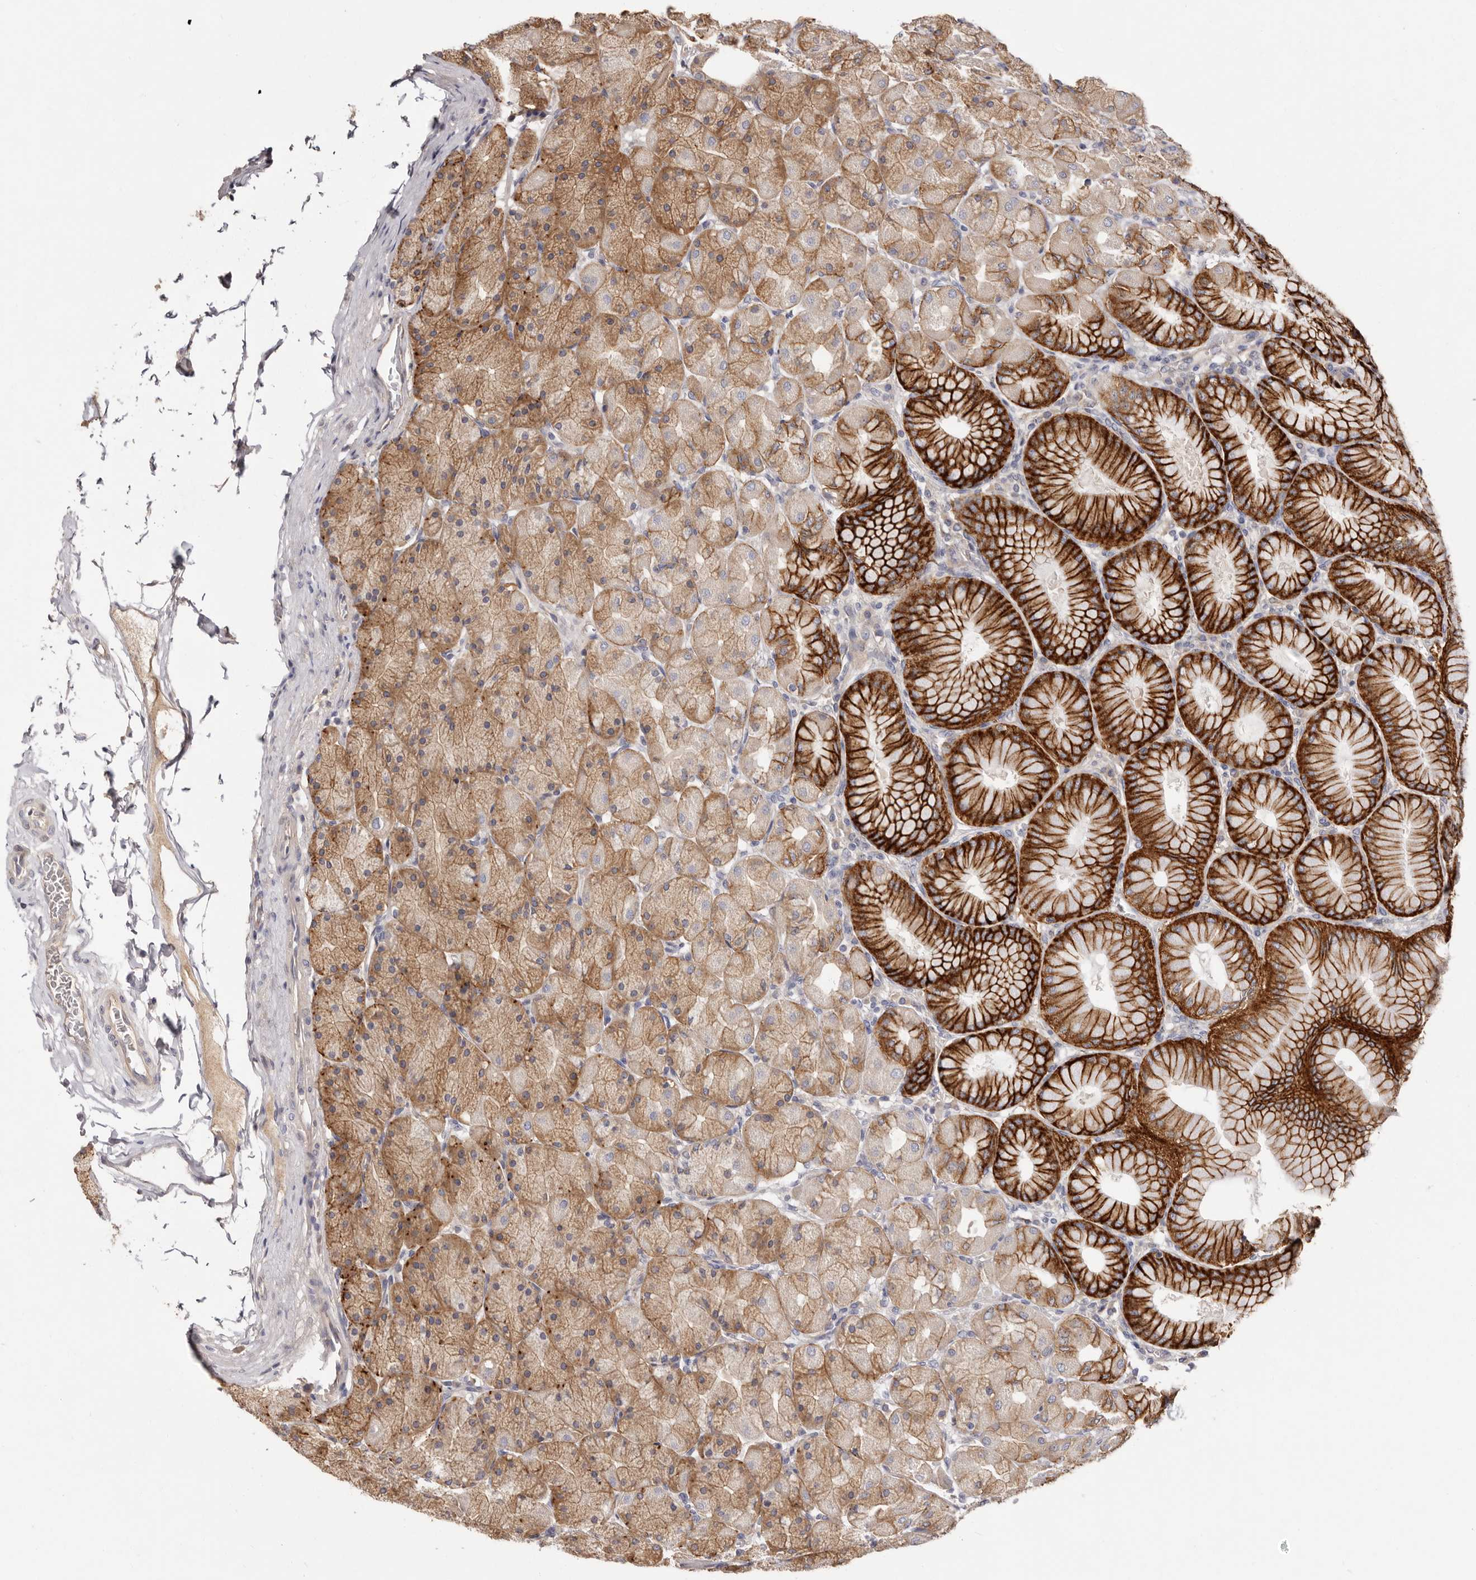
{"staining": {"intensity": "strong", "quantity": ">75%", "location": "cytoplasmic/membranous"}, "tissue": "stomach", "cell_type": "Glandular cells", "image_type": "normal", "snomed": [{"axis": "morphology", "description": "Normal tissue, NOS"}, {"axis": "topography", "description": "Stomach, upper"}], "caption": "Stomach stained with DAB IHC displays high levels of strong cytoplasmic/membranous positivity in approximately >75% of glandular cells.", "gene": "FAM167B", "patient": {"sex": "female", "age": 56}}